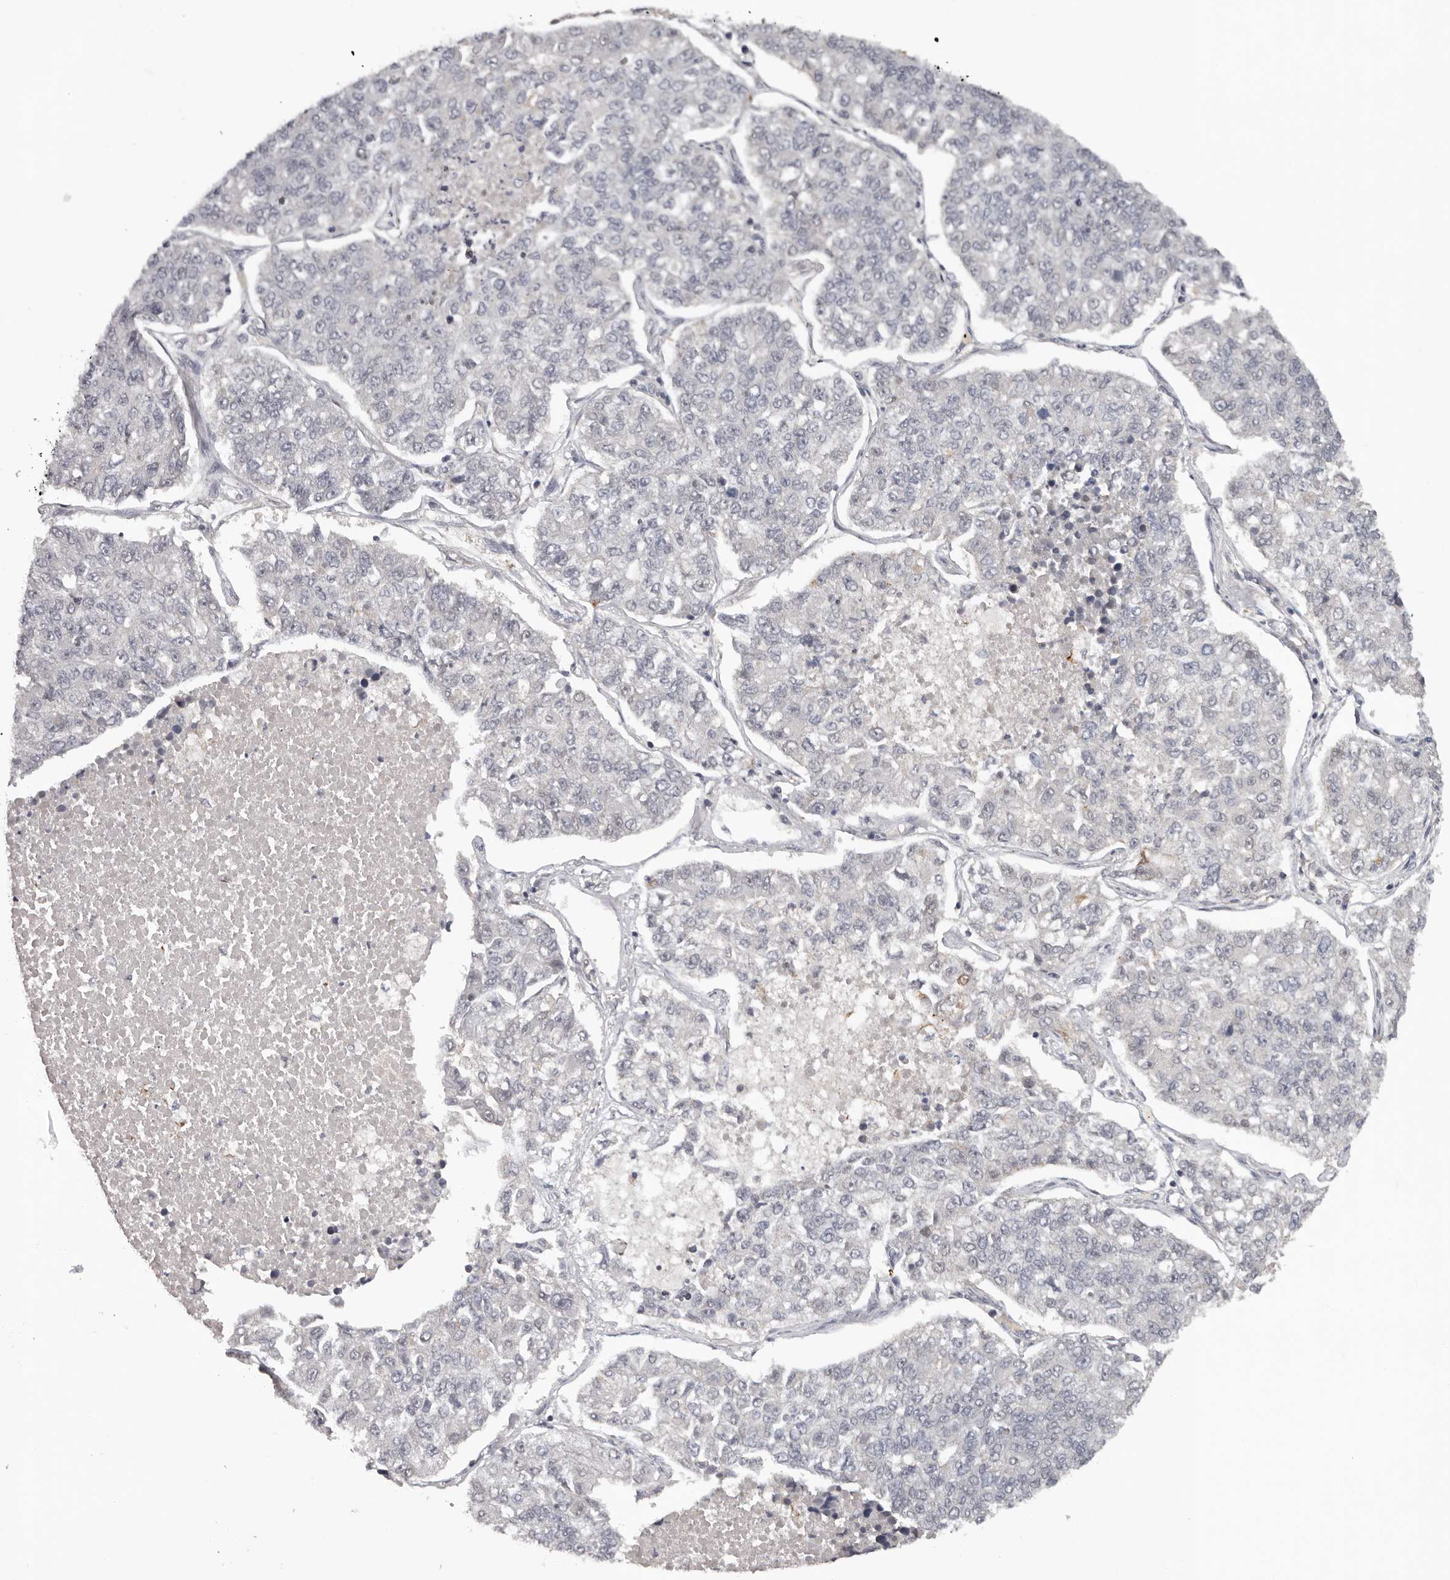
{"staining": {"intensity": "negative", "quantity": "none", "location": "none"}, "tissue": "lung cancer", "cell_type": "Tumor cells", "image_type": "cancer", "snomed": [{"axis": "morphology", "description": "Adenocarcinoma, NOS"}, {"axis": "topography", "description": "Lung"}], "caption": "IHC of lung adenocarcinoma displays no staining in tumor cells.", "gene": "ANKRD44", "patient": {"sex": "male", "age": 49}}